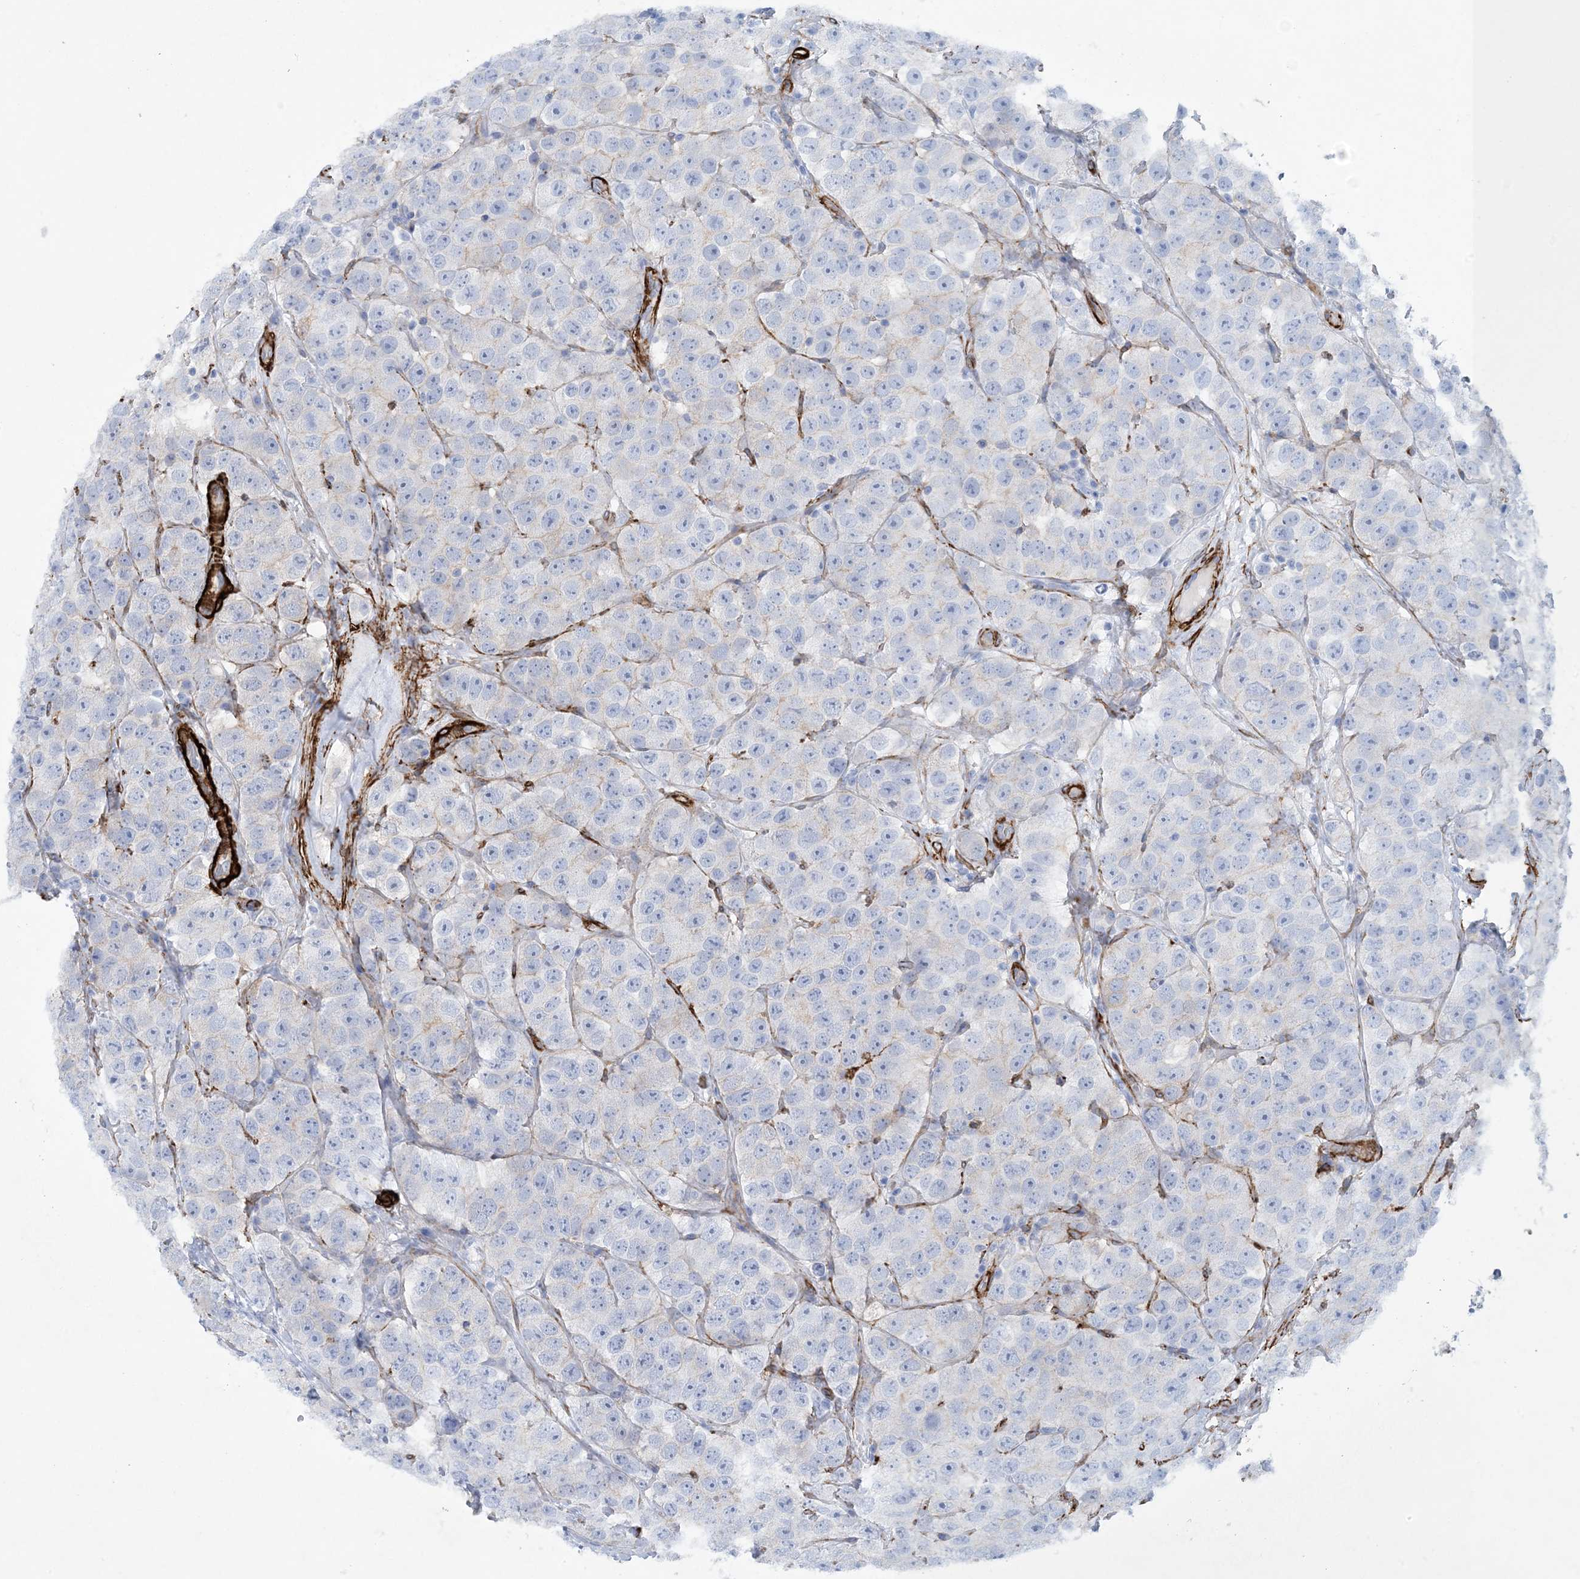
{"staining": {"intensity": "negative", "quantity": "none", "location": "none"}, "tissue": "testis cancer", "cell_type": "Tumor cells", "image_type": "cancer", "snomed": [{"axis": "morphology", "description": "Seminoma, NOS"}, {"axis": "topography", "description": "Testis"}], "caption": "Immunohistochemistry of testis seminoma displays no positivity in tumor cells. (Stains: DAB IHC with hematoxylin counter stain, Microscopy: brightfield microscopy at high magnification).", "gene": "SHANK1", "patient": {"sex": "male", "age": 28}}